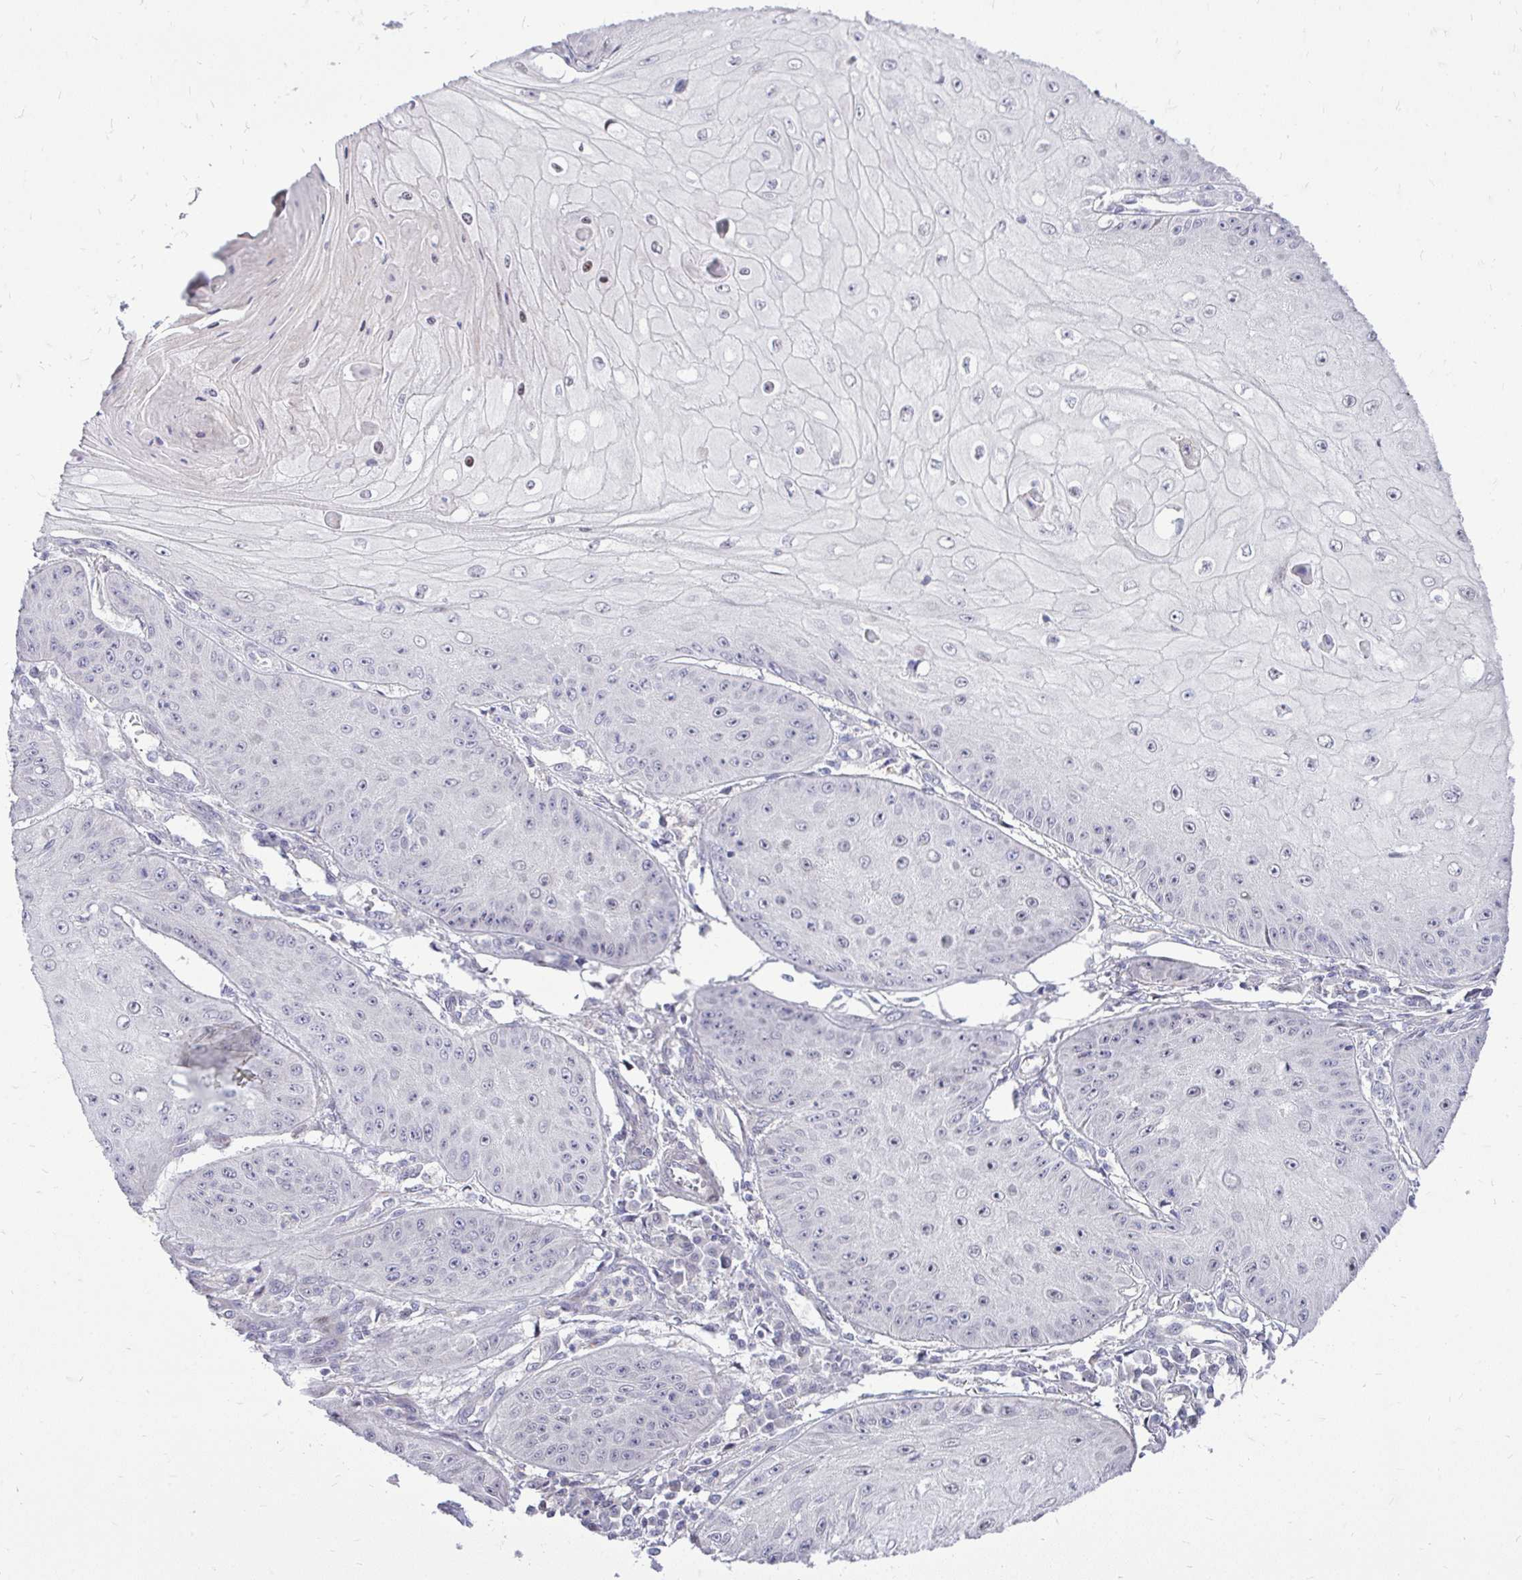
{"staining": {"intensity": "weak", "quantity": "<25%", "location": "nuclear"}, "tissue": "skin cancer", "cell_type": "Tumor cells", "image_type": "cancer", "snomed": [{"axis": "morphology", "description": "Squamous cell carcinoma, NOS"}, {"axis": "topography", "description": "Skin"}], "caption": "The immunohistochemistry image has no significant expression in tumor cells of squamous cell carcinoma (skin) tissue. The staining is performed using DAB (3,3'-diaminobenzidine) brown chromogen with nuclei counter-stained in using hematoxylin.", "gene": "OR8D1", "patient": {"sex": "male", "age": 70}}